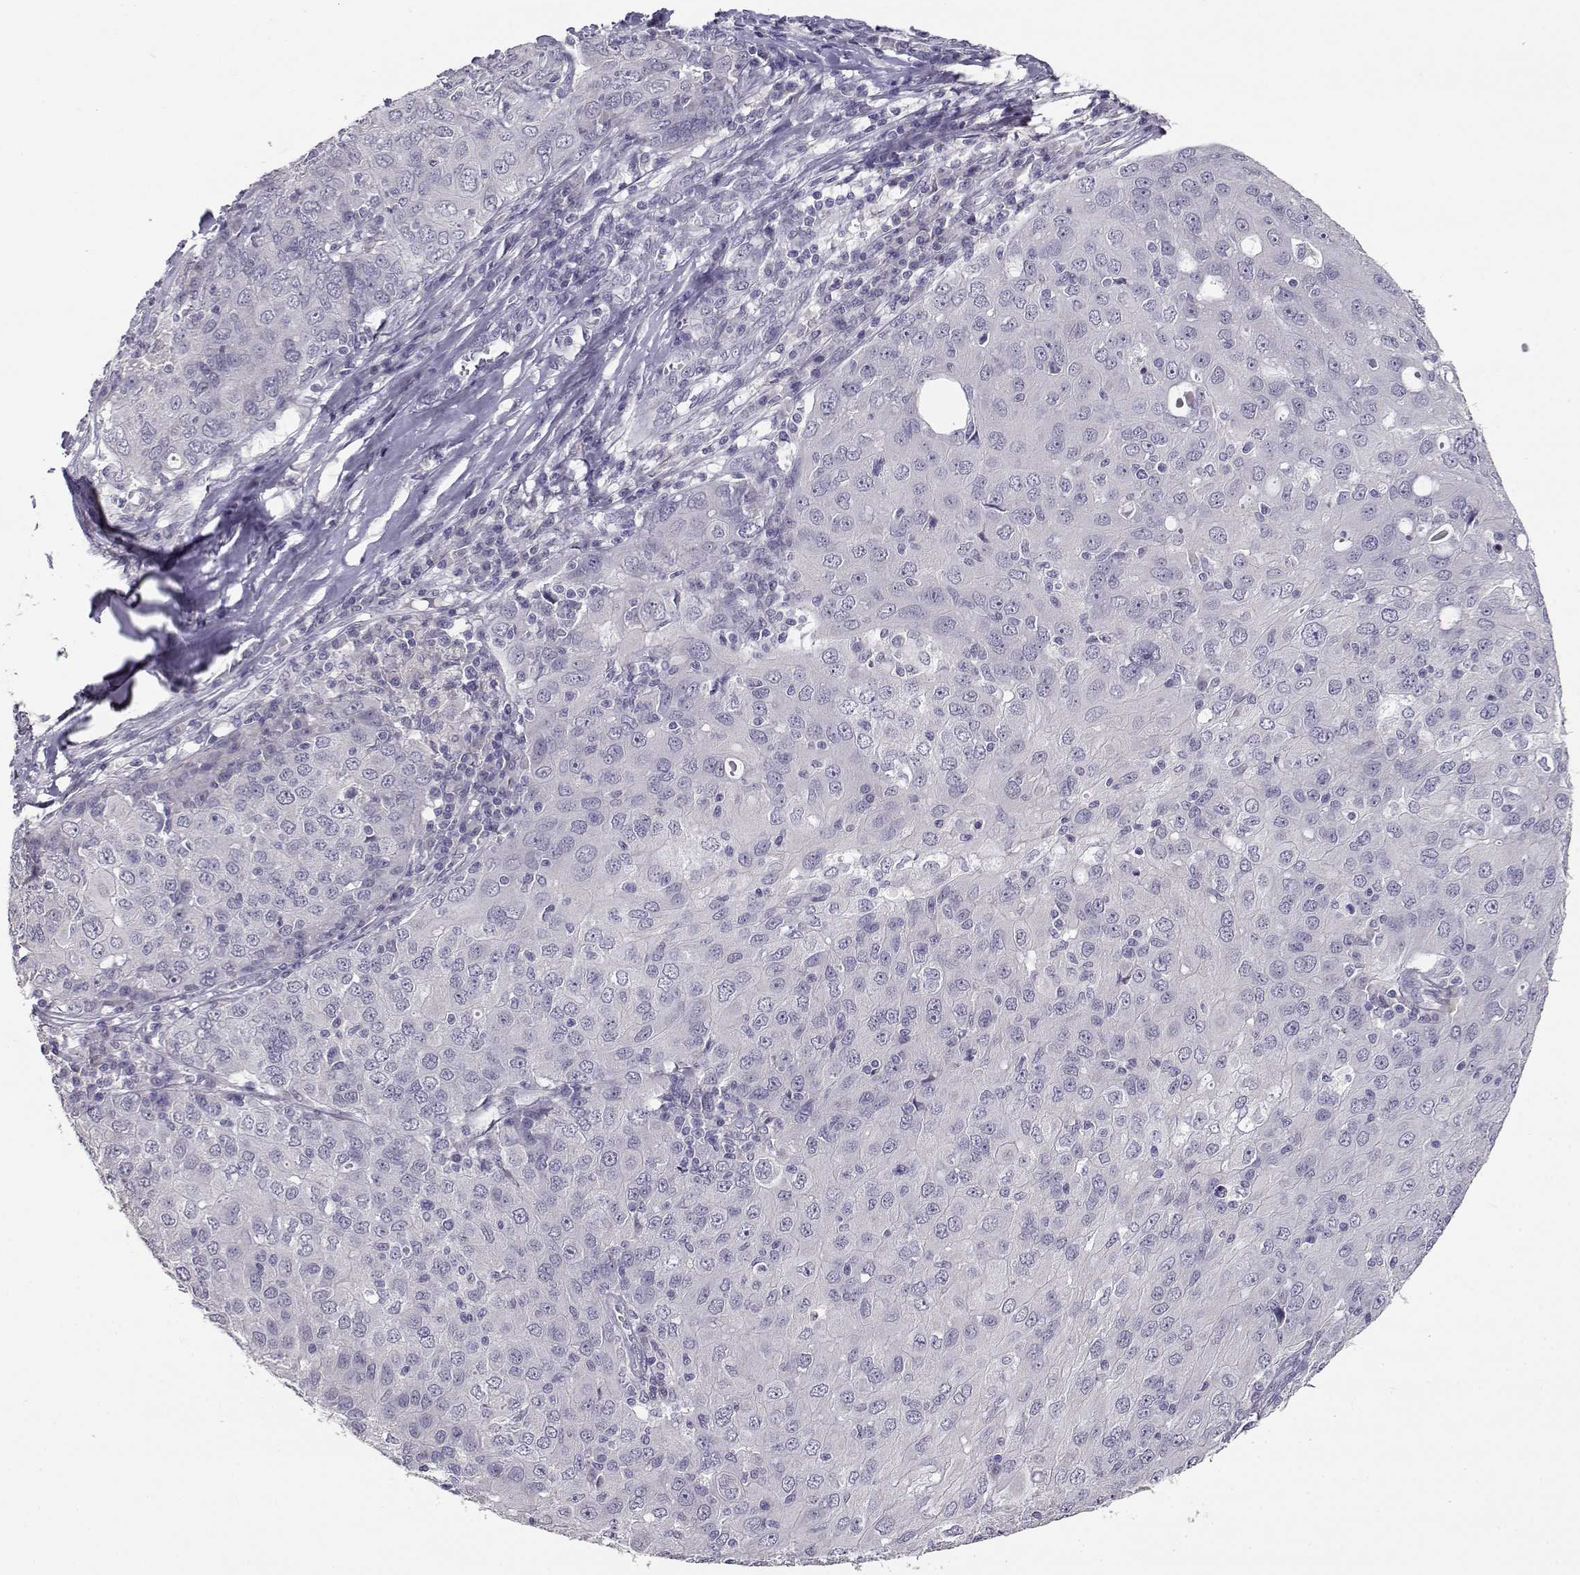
{"staining": {"intensity": "negative", "quantity": "none", "location": "none"}, "tissue": "ovarian cancer", "cell_type": "Tumor cells", "image_type": "cancer", "snomed": [{"axis": "morphology", "description": "Carcinoma, endometroid"}, {"axis": "topography", "description": "Ovary"}], "caption": "This is an immunohistochemistry (IHC) micrograph of ovarian cancer (endometroid carcinoma). There is no staining in tumor cells.", "gene": "RHOXF2", "patient": {"sex": "female", "age": 50}}